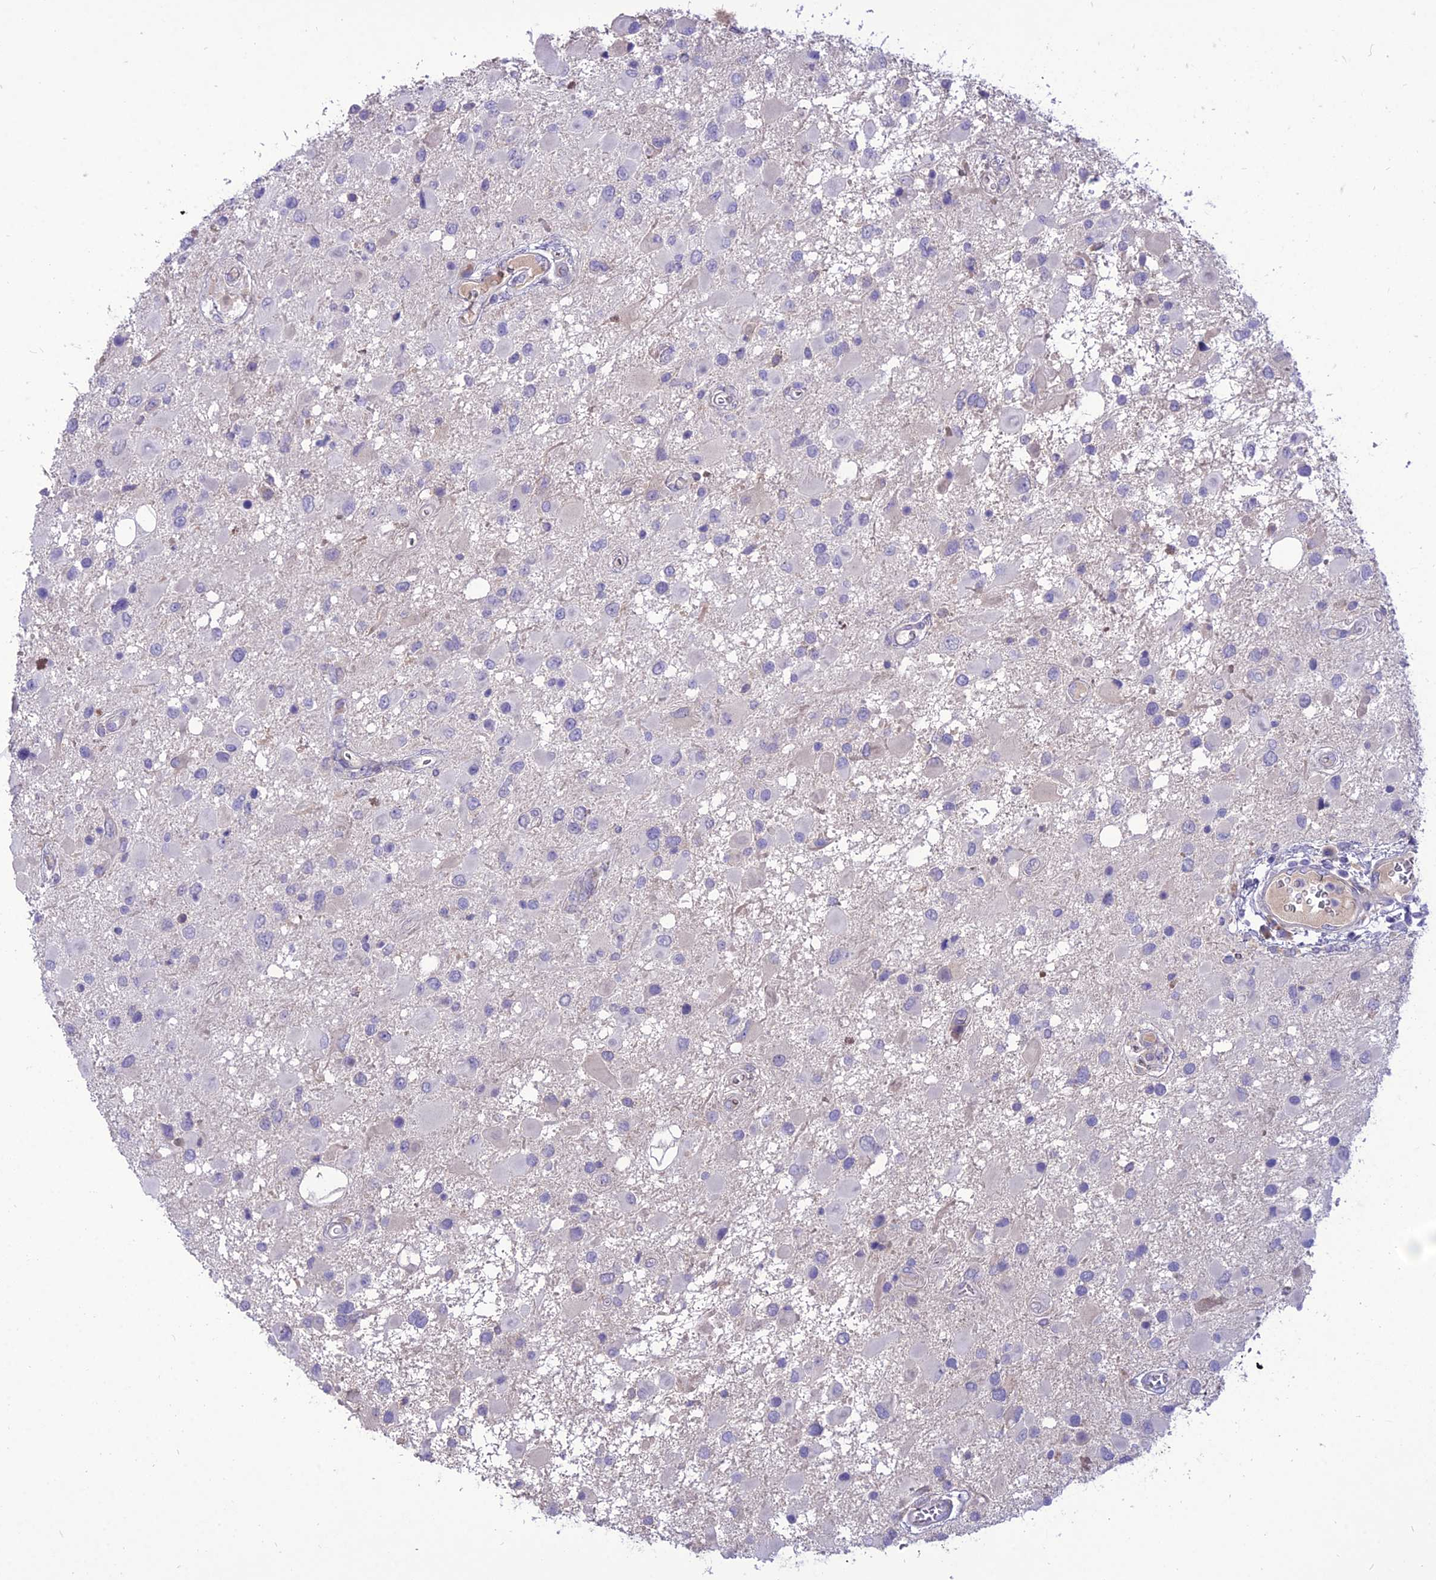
{"staining": {"intensity": "negative", "quantity": "none", "location": "none"}, "tissue": "glioma", "cell_type": "Tumor cells", "image_type": "cancer", "snomed": [{"axis": "morphology", "description": "Glioma, malignant, High grade"}, {"axis": "topography", "description": "Brain"}], "caption": "A photomicrograph of human glioma is negative for staining in tumor cells.", "gene": "TEKT3", "patient": {"sex": "male", "age": 53}}